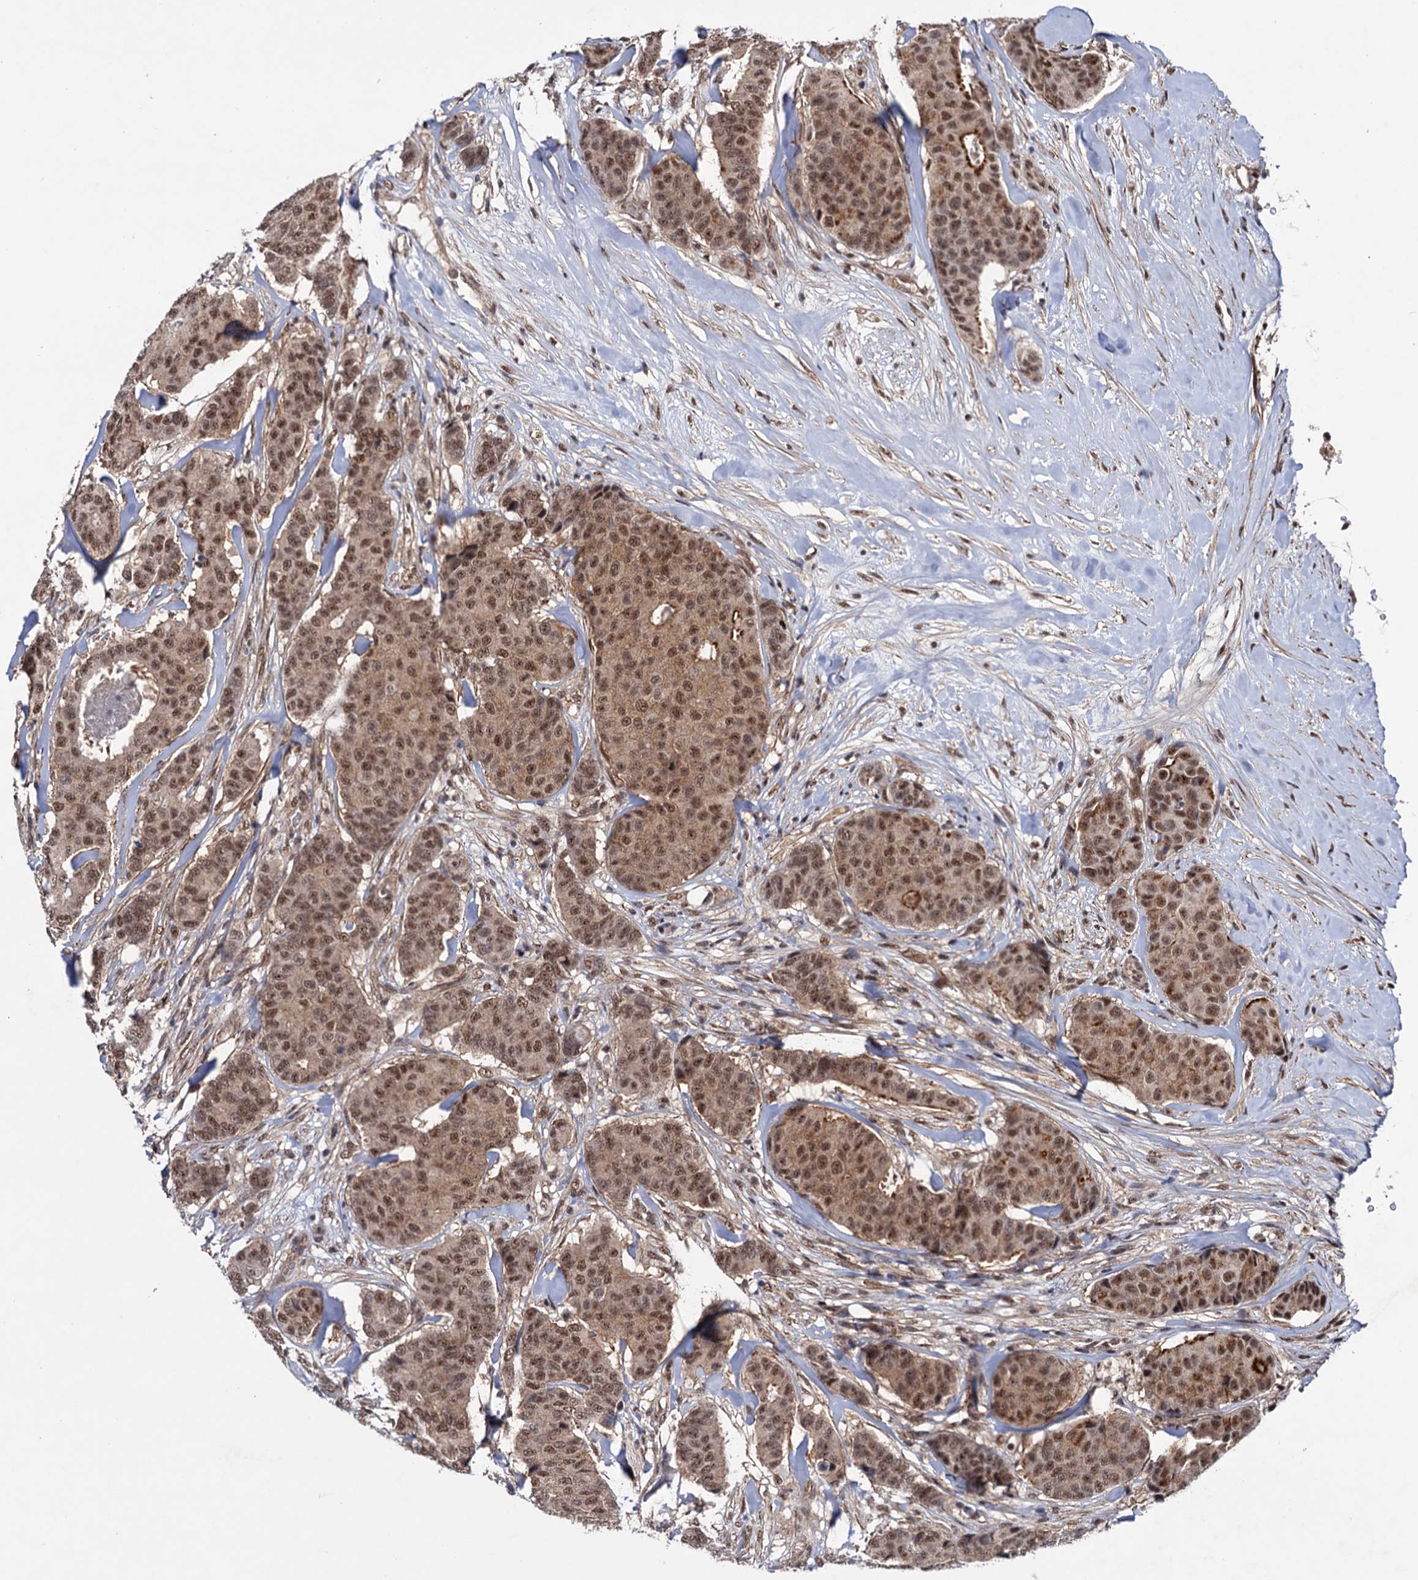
{"staining": {"intensity": "moderate", "quantity": ">75%", "location": "cytoplasmic/membranous,nuclear"}, "tissue": "breast cancer", "cell_type": "Tumor cells", "image_type": "cancer", "snomed": [{"axis": "morphology", "description": "Duct carcinoma"}, {"axis": "topography", "description": "Breast"}], "caption": "Tumor cells show medium levels of moderate cytoplasmic/membranous and nuclear expression in about >75% of cells in breast intraductal carcinoma. (DAB = brown stain, brightfield microscopy at high magnification).", "gene": "TBC1D12", "patient": {"sex": "female", "age": 75}}